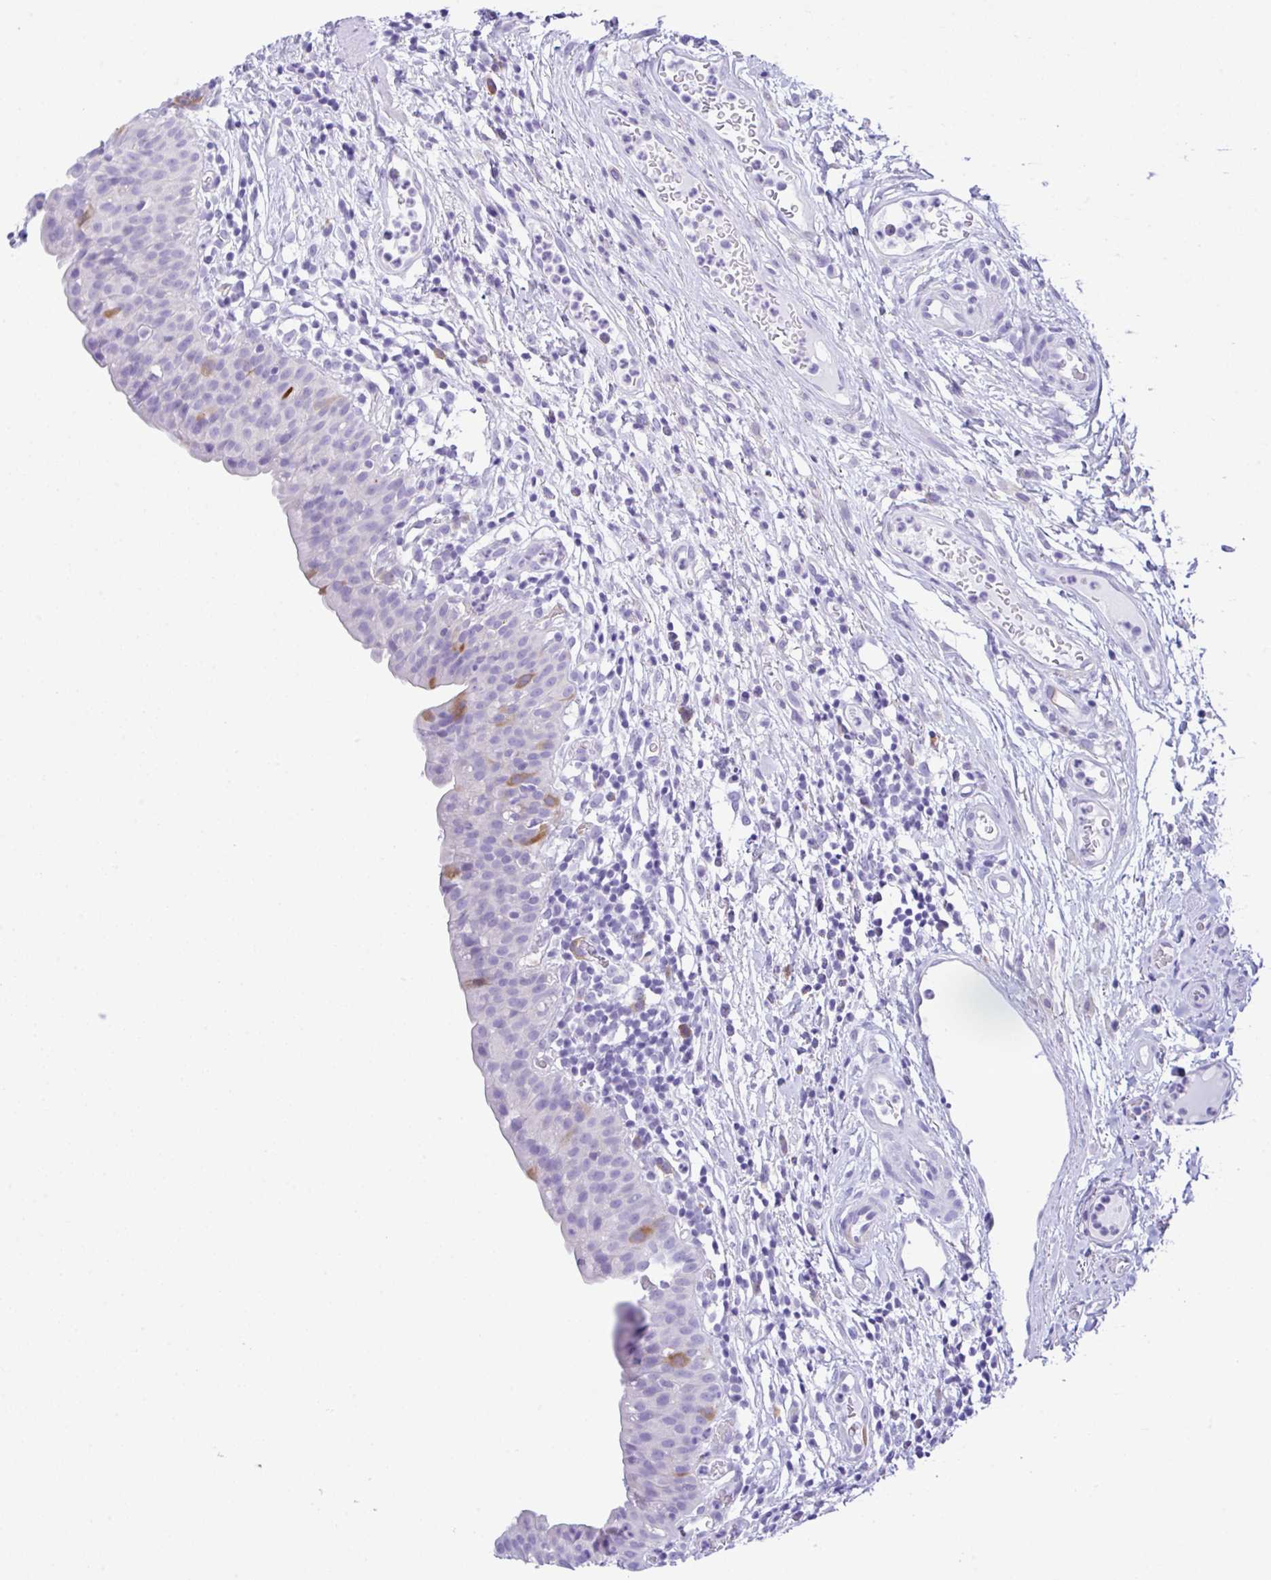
{"staining": {"intensity": "moderate", "quantity": "<25%", "location": "cytoplasmic/membranous"}, "tissue": "urinary bladder", "cell_type": "Urothelial cells", "image_type": "normal", "snomed": [{"axis": "morphology", "description": "Normal tissue, NOS"}, {"axis": "morphology", "description": "Inflammation, NOS"}, {"axis": "topography", "description": "Urinary bladder"}], "caption": "Protein staining of unremarkable urinary bladder reveals moderate cytoplasmic/membranous expression in about <25% of urothelial cells. The protein is shown in brown color, while the nuclei are stained blue.", "gene": "RRM2", "patient": {"sex": "male", "age": 57}}